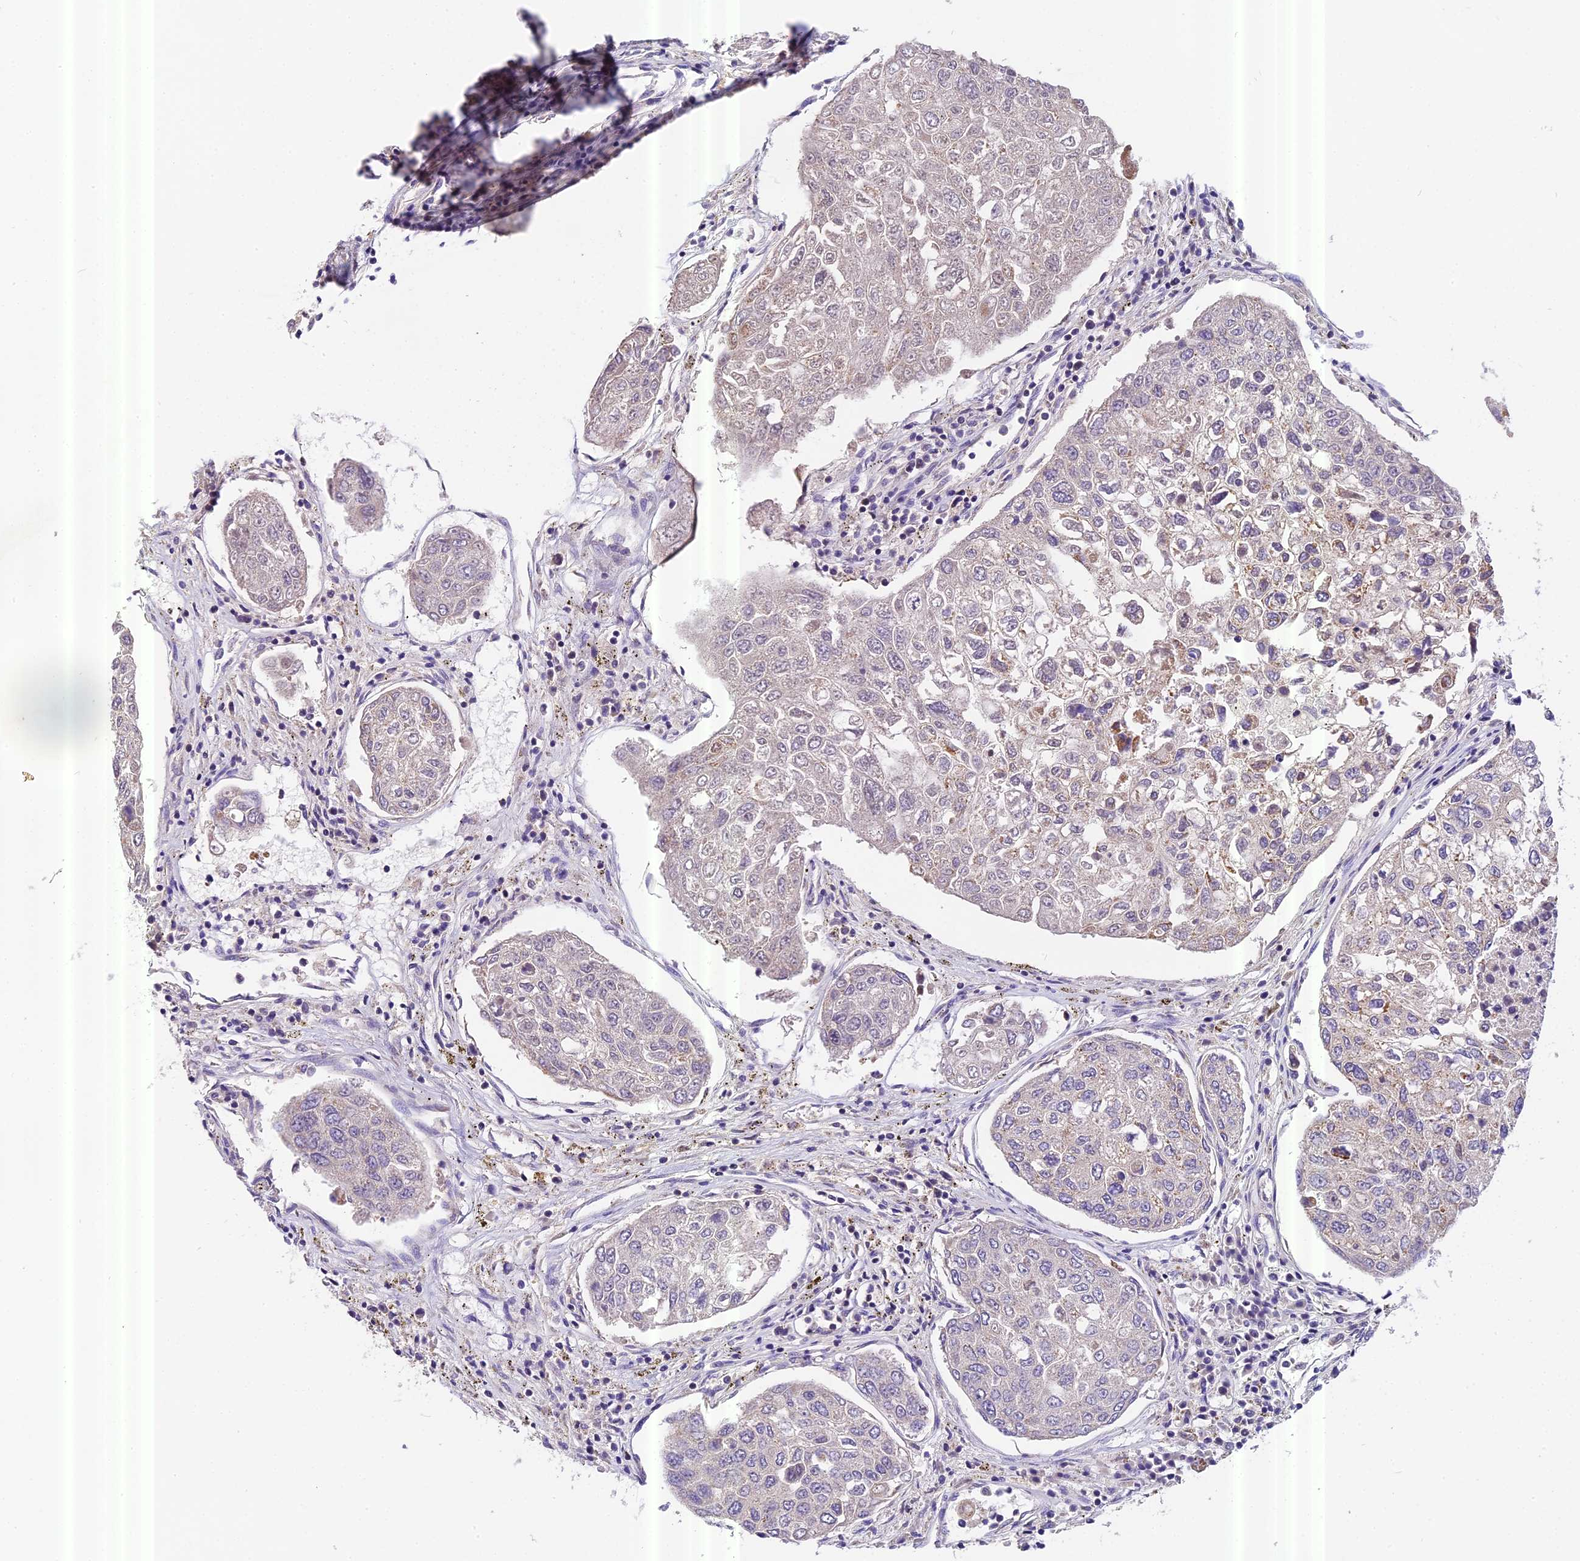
{"staining": {"intensity": "negative", "quantity": "none", "location": "none"}, "tissue": "urothelial cancer", "cell_type": "Tumor cells", "image_type": "cancer", "snomed": [{"axis": "morphology", "description": "Urothelial carcinoma, High grade"}, {"axis": "topography", "description": "Lymph node"}, {"axis": "topography", "description": "Urinary bladder"}], "caption": "Protein analysis of urothelial cancer exhibits no significant expression in tumor cells.", "gene": "MGME1", "patient": {"sex": "male", "age": 51}}